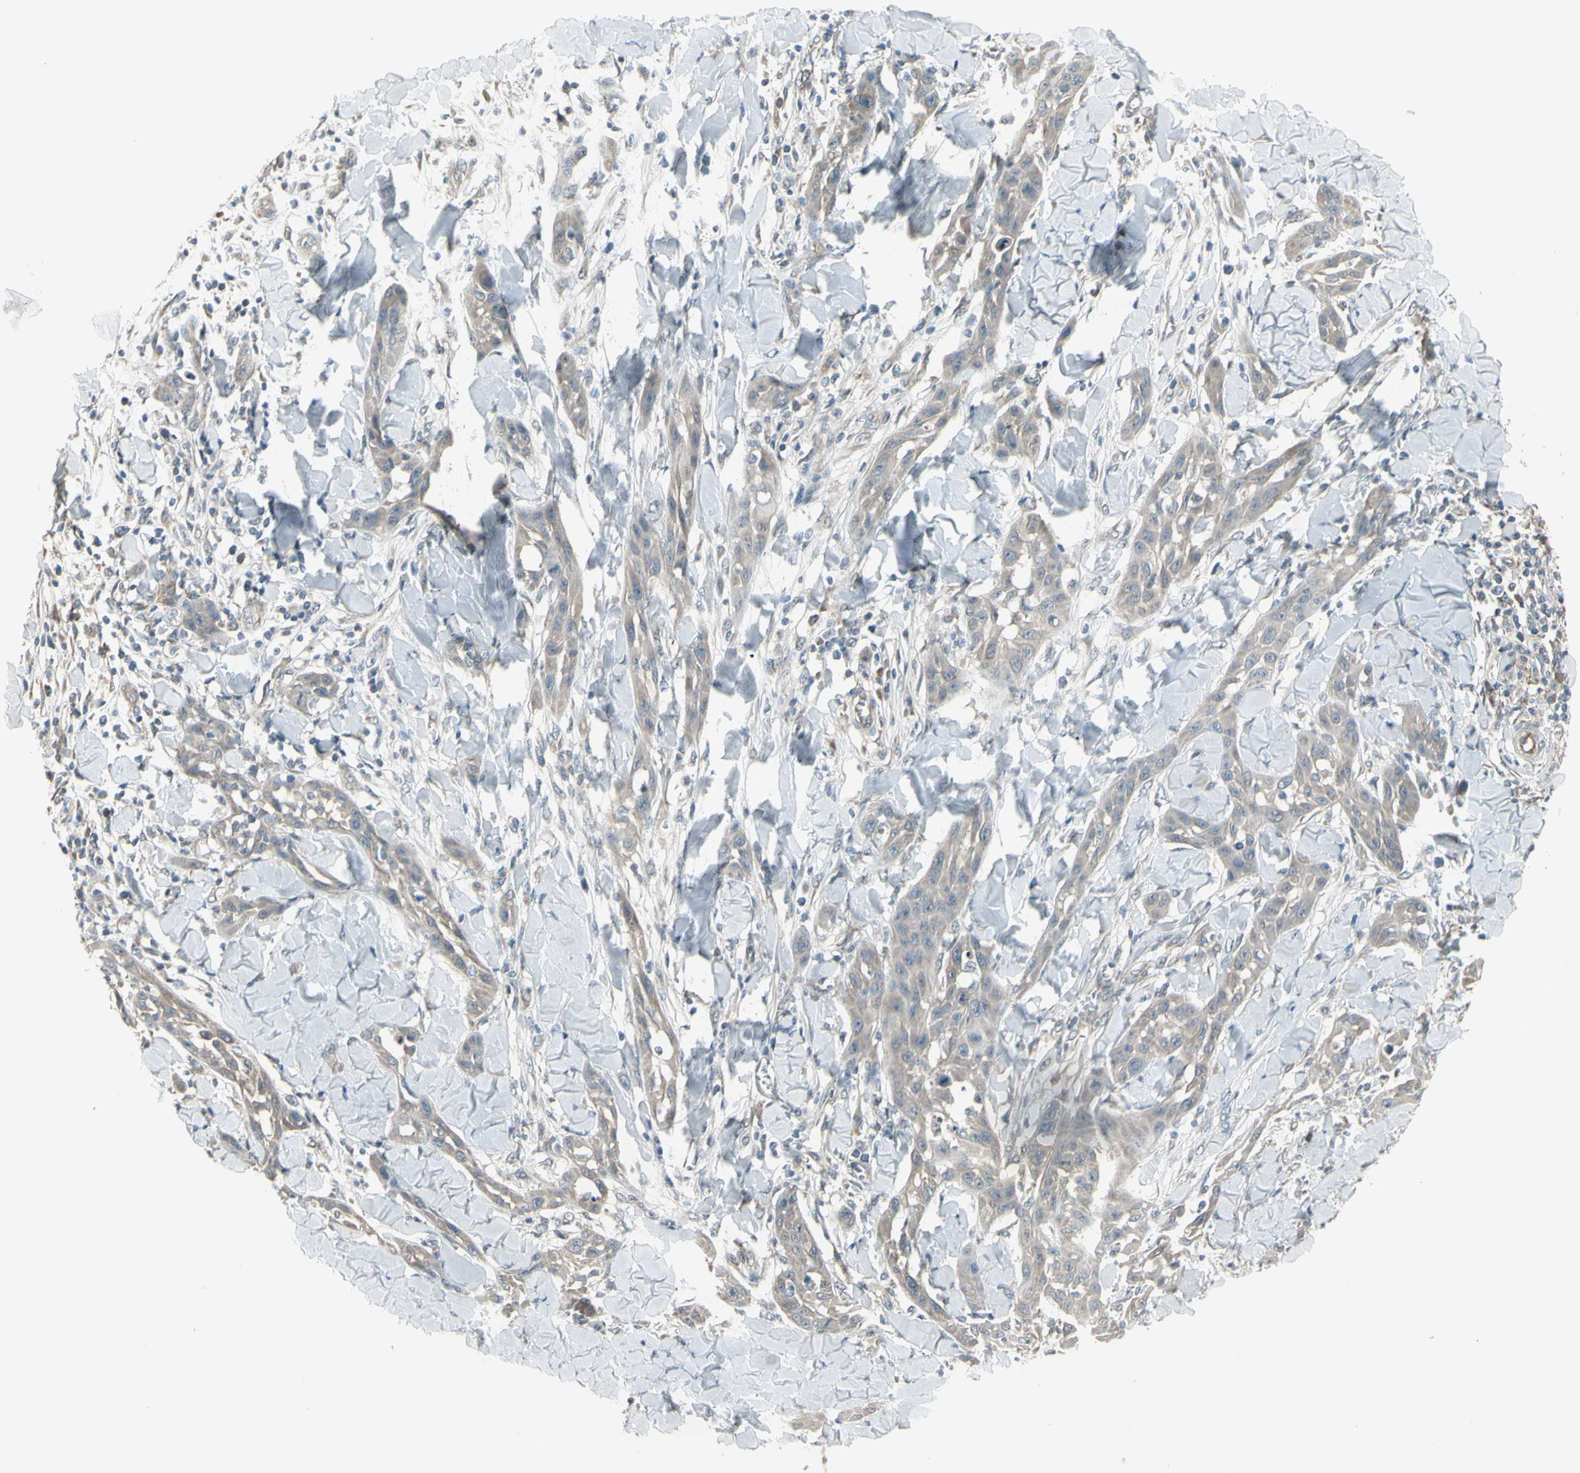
{"staining": {"intensity": "weak", "quantity": "25%-75%", "location": "cytoplasmic/membranous"}, "tissue": "skin cancer", "cell_type": "Tumor cells", "image_type": "cancer", "snomed": [{"axis": "morphology", "description": "Squamous cell carcinoma, NOS"}, {"axis": "topography", "description": "Skin"}], "caption": "A high-resolution image shows immunohistochemistry (IHC) staining of skin cancer, which shows weak cytoplasmic/membranous expression in approximately 25%-75% of tumor cells. The staining was performed using DAB (3,3'-diaminobenzidine) to visualize the protein expression in brown, while the nuclei were stained in blue with hematoxylin (Magnification: 20x).", "gene": "NAXD", "patient": {"sex": "male", "age": 24}}